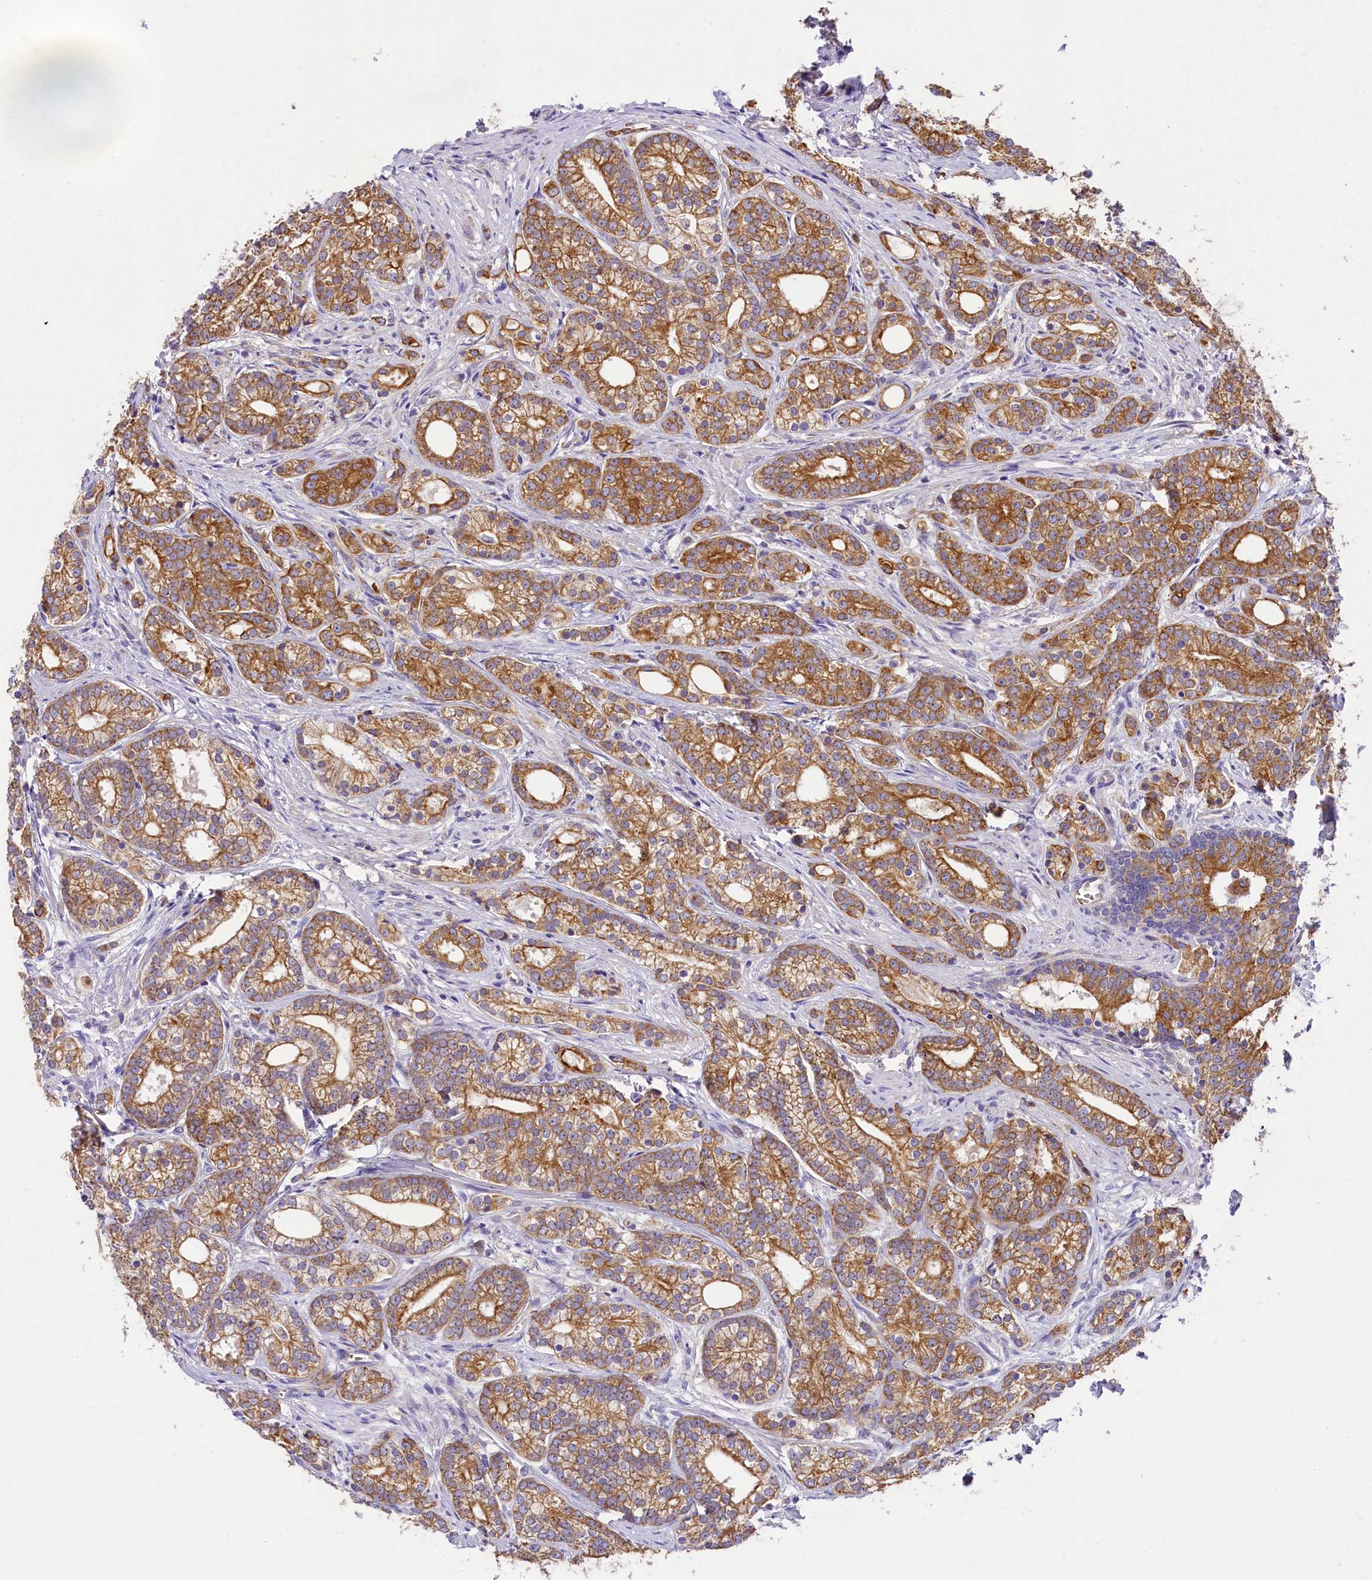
{"staining": {"intensity": "strong", "quantity": ">75%", "location": "cytoplasmic/membranous"}, "tissue": "prostate cancer", "cell_type": "Tumor cells", "image_type": "cancer", "snomed": [{"axis": "morphology", "description": "Adenocarcinoma, Low grade"}, {"axis": "topography", "description": "Prostate"}], "caption": "Strong cytoplasmic/membranous protein positivity is identified in about >75% of tumor cells in prostate cancer (low-grade adenocarcinoma).", "gene": "LARP4", "patient": {"sex": "male", "age": 71}}